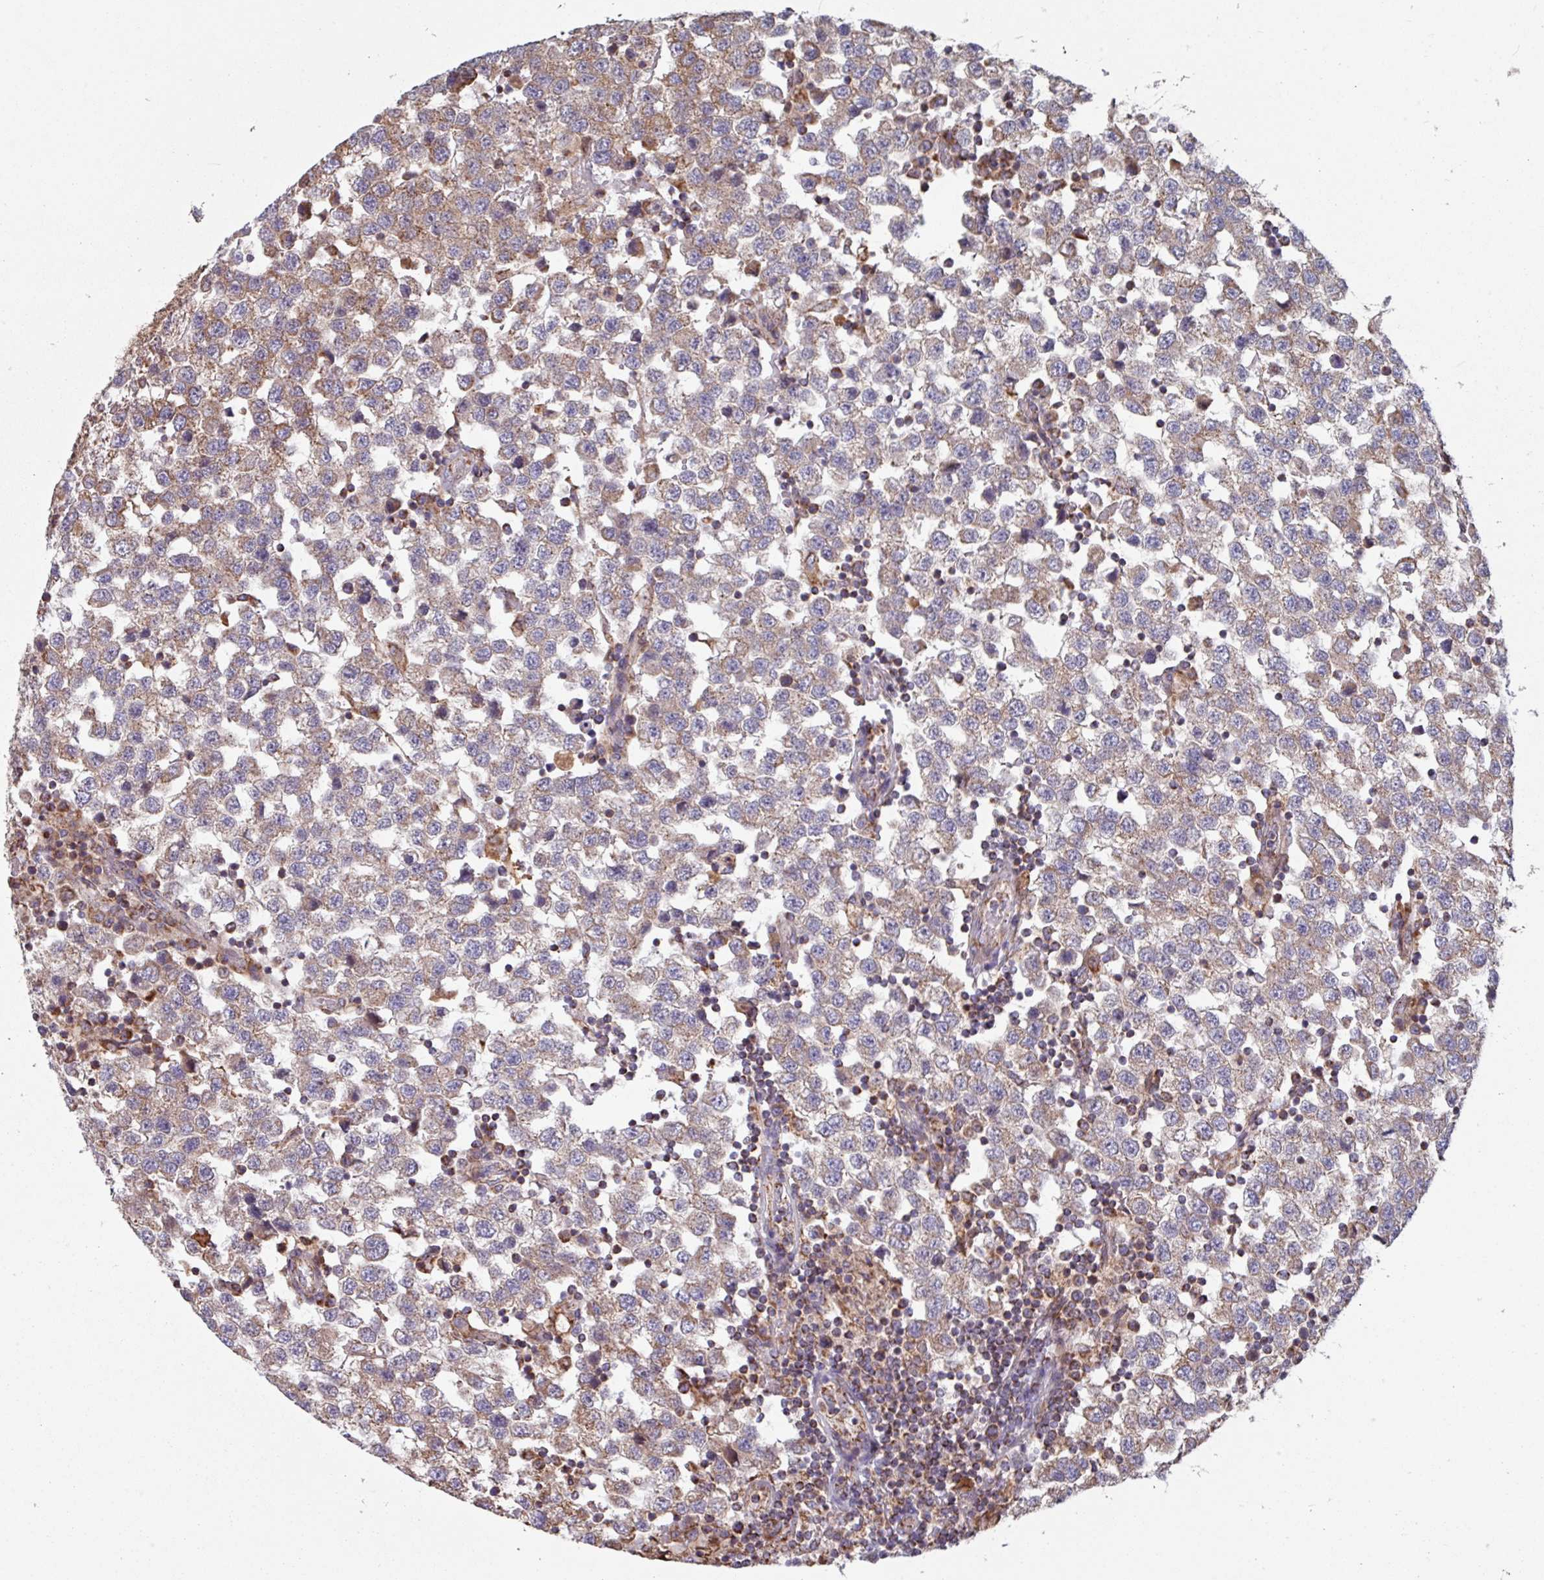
{"staining": {"intensity": "moderate", "quantity": "25%-75%", "location": "cytoplasmic/membranous"}, "tissue": "testis cancer", "cell_type": "Tumor cells", "image_type": "cancer", "snomed": [{"axis": "morphology", "description": "Seminoma, NOS"}, {"axis": "topography", "description": "Testis"}], "caption": "IHC of testis cancer (seminoma) reveals medium levels of moderate cytoplasmic/membranous staining in about 25%-75% of tumor cells.", "gene": "COX7C", "patient": {"sex": "male", "age": 34}}